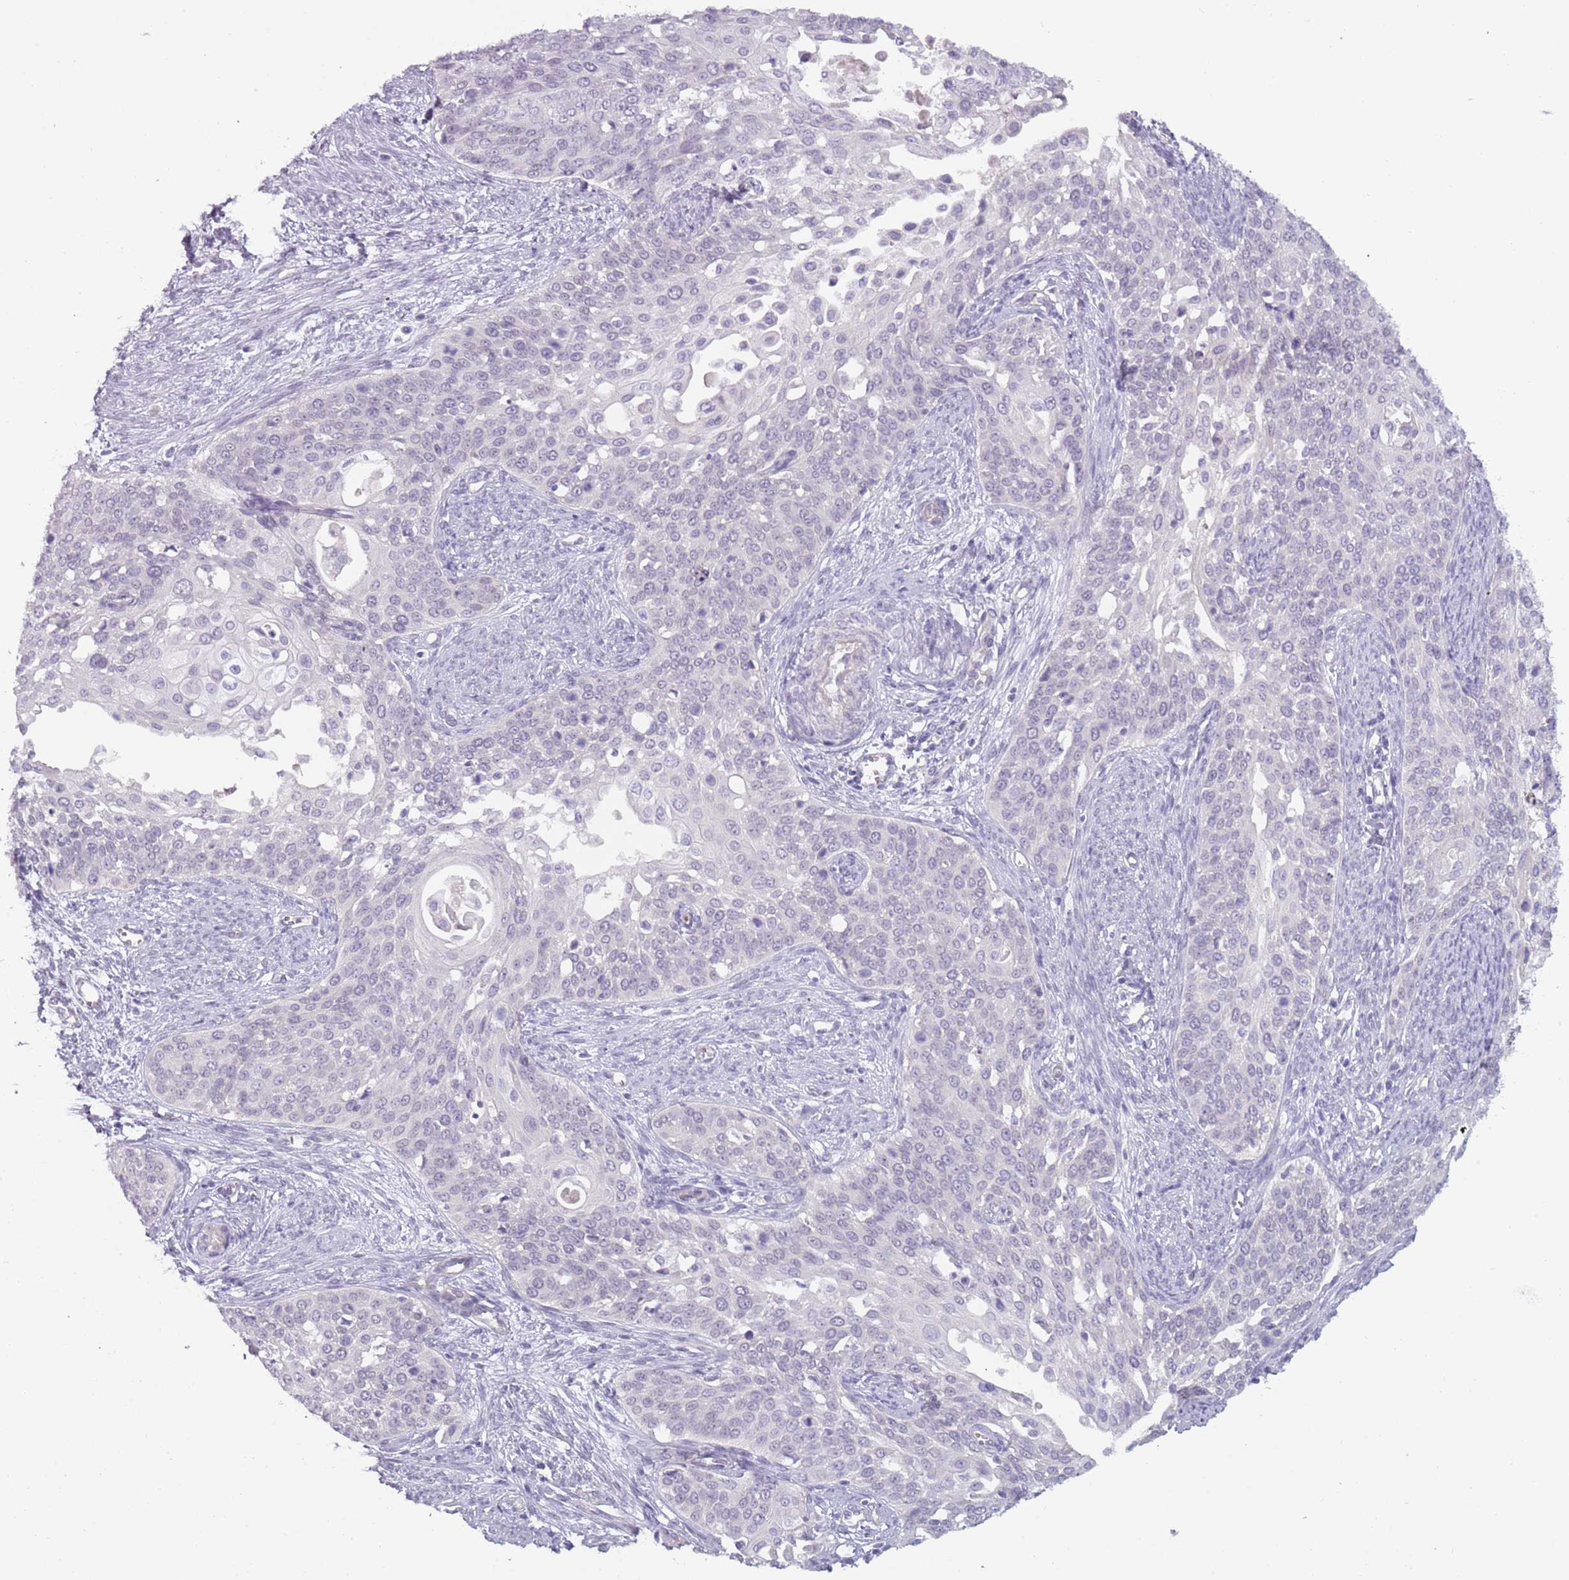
{"staining": {"intensity": "negative", "quantity": "none", "location": "none"}, "tissue": "cervical cancer", "cell_type": "Tumor cells", "image_type": "cancer", "snomed": [{"axis": "morphology", "description": "Squamous cell carcinoma, NOS"}, {"axis": "topography", "description": "Cervix"}], "caption": "Tumor cells are negative for protein expression in human squamous cell carcinoma (cervical).", "gene": "RFX2", "patient": {"sex": "female", "age": 44}}